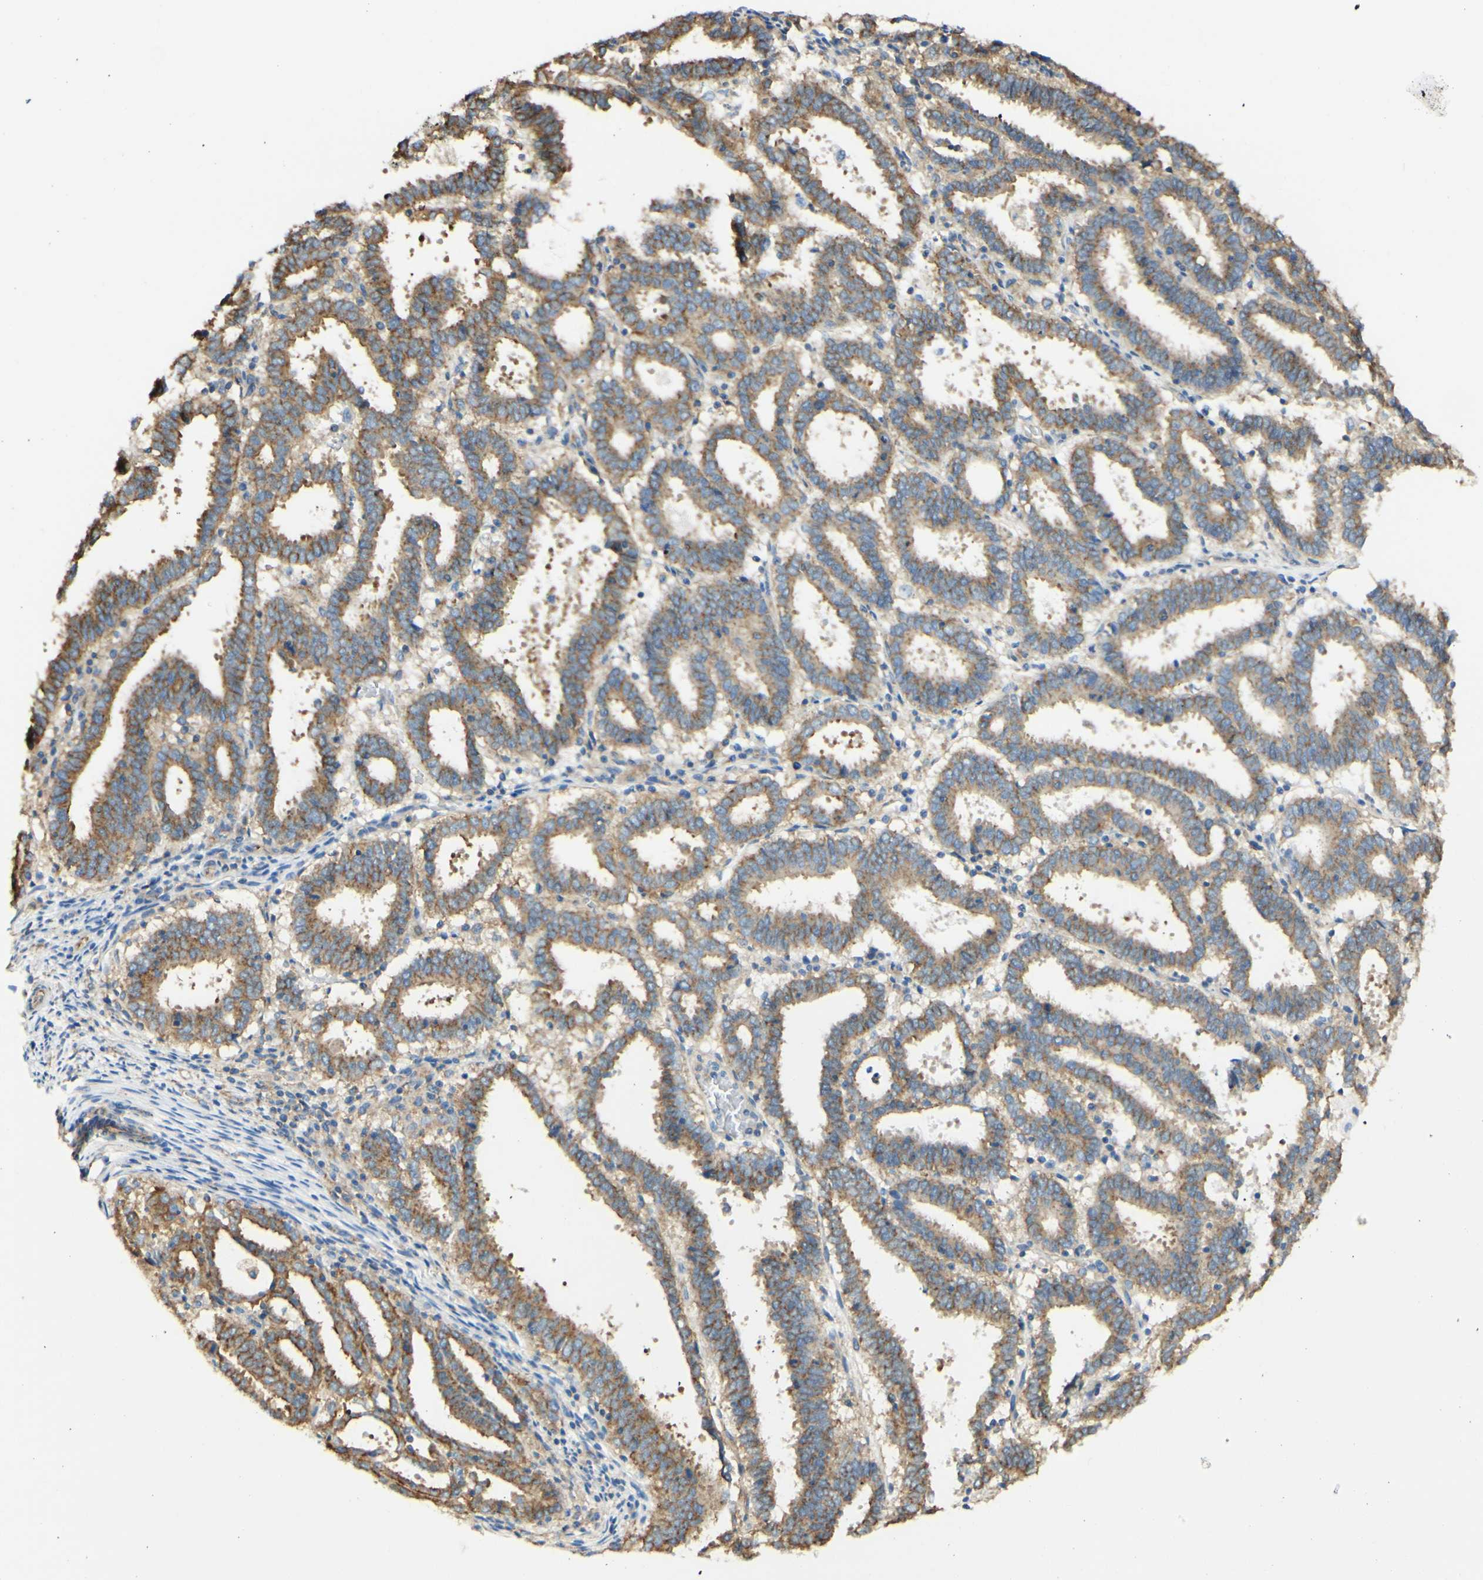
{"staining": {"intensity": "moderate", "quantity": "25%-75%", "location": "cytoplasmic/membranous"}, "tissue": "endometrial cancer", "cell_type": "Tumor cells", "image_type": "cancer", "snomed": [{"axis": "morphology", "description": "Adenocarcinoma, NOS"}, {"axis": "topography", "description": "Uterus"}], "caption": "A brown stain highlights moderate cytoplasmic/membranous positivity of a protein in human endometrial adenocarcinoma tumor cells. (Brightfield microscopy of DAB IHC at high magnification).", "gene": "CLTC", "patient": {"sex": "female", "age": 83}}